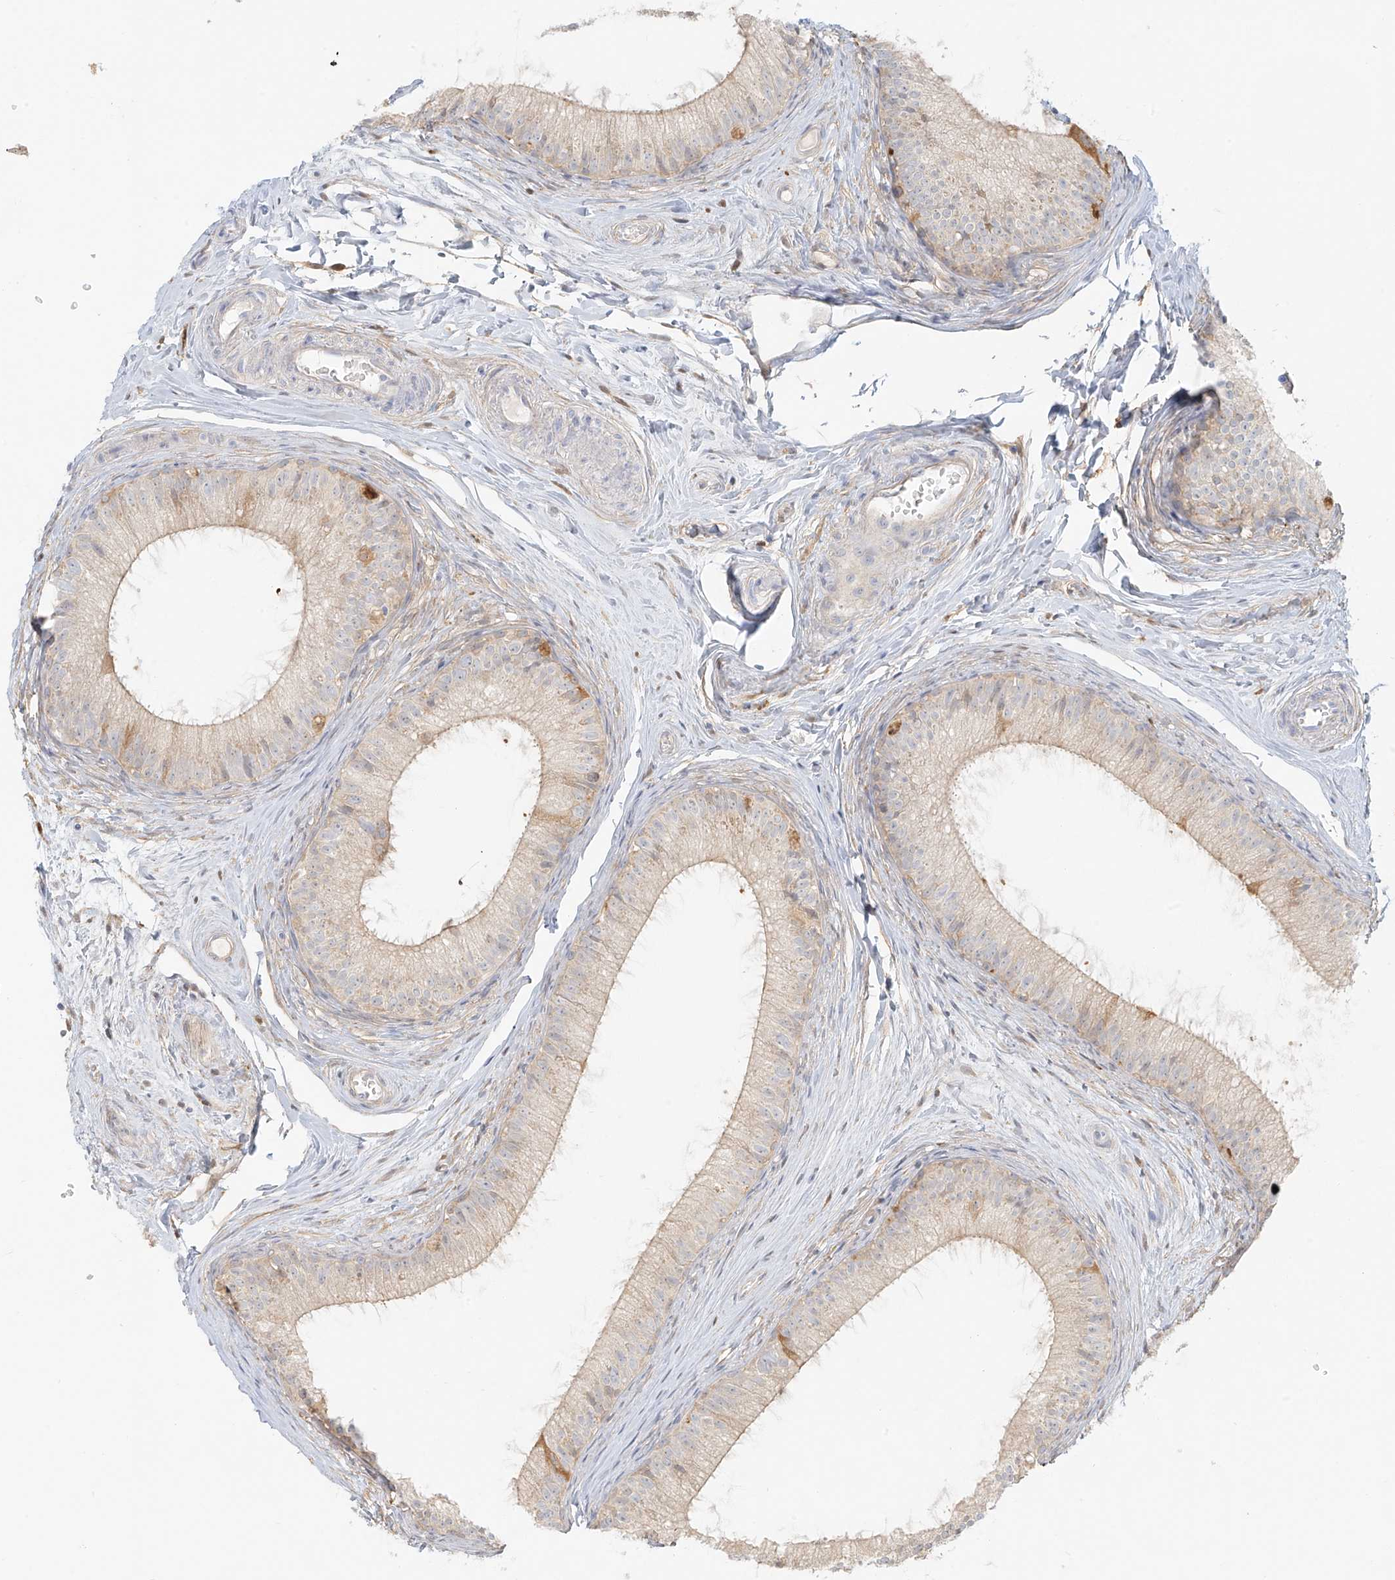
{"staining": {"intensity": "weak", "quantity": "<25%", "location": "cytoplasmic/membranous"}, "tissue": "epididymis", "cell_type": "Glandular cells", "image_type": "normal", "snomed": [{"axis": "morphology", "description": "Normal tissue, NOS"}, {"axis": "topography", "description": "Epididymis"}], "caption": "A high-resolution micrograph shows immunohistochemistry (IHC) staining of benign epididymis, which shows no significant expression in glandular cells. (Brightfield microscopy of DAB immunohistochemistry (IHC) at high magnification).", "gene": "UPK1B", "patient": {"sex": "male", "age": 34}}